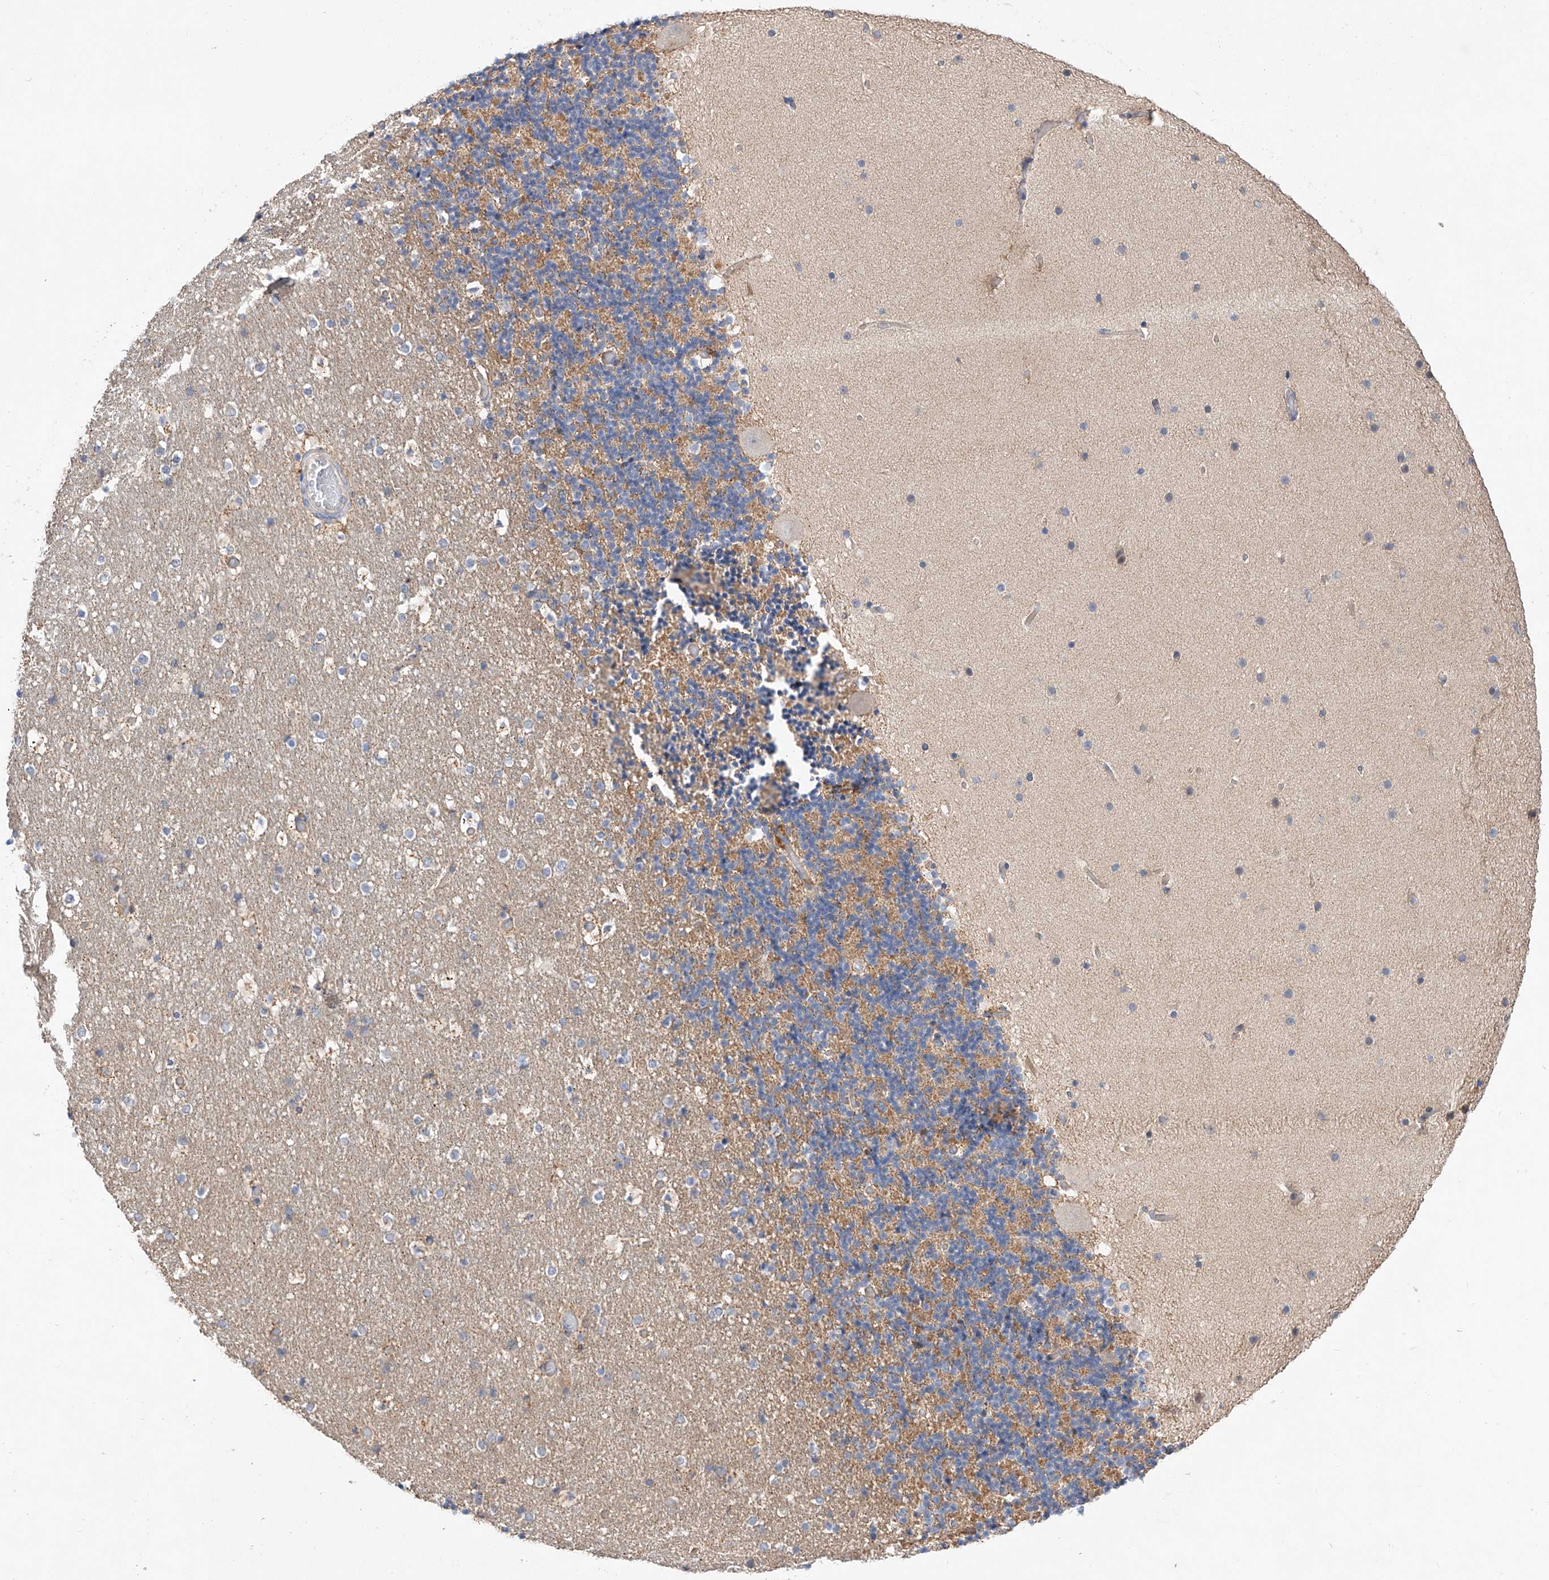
{"staining": {"intensity": "moderate", "quantity": "25%-75%", "location": "cytoplasmic/membranous"}, "tissue": "cerebellum", "cell_type": "Cells in granular layer", "image_type": "normal", "snomed": [{"axis": "morphology", "description": "Normal tissue, NOS"}, {"axis": "topography", "description": "Cerebellum"}], "caption": "Moderate cytoplasmic/membranous positivity is identified in about 25%-75% of cells in granular layer in normal cerebellum.", "gene": "AMD1", "patient": {"sex": "male", "age": 57}}